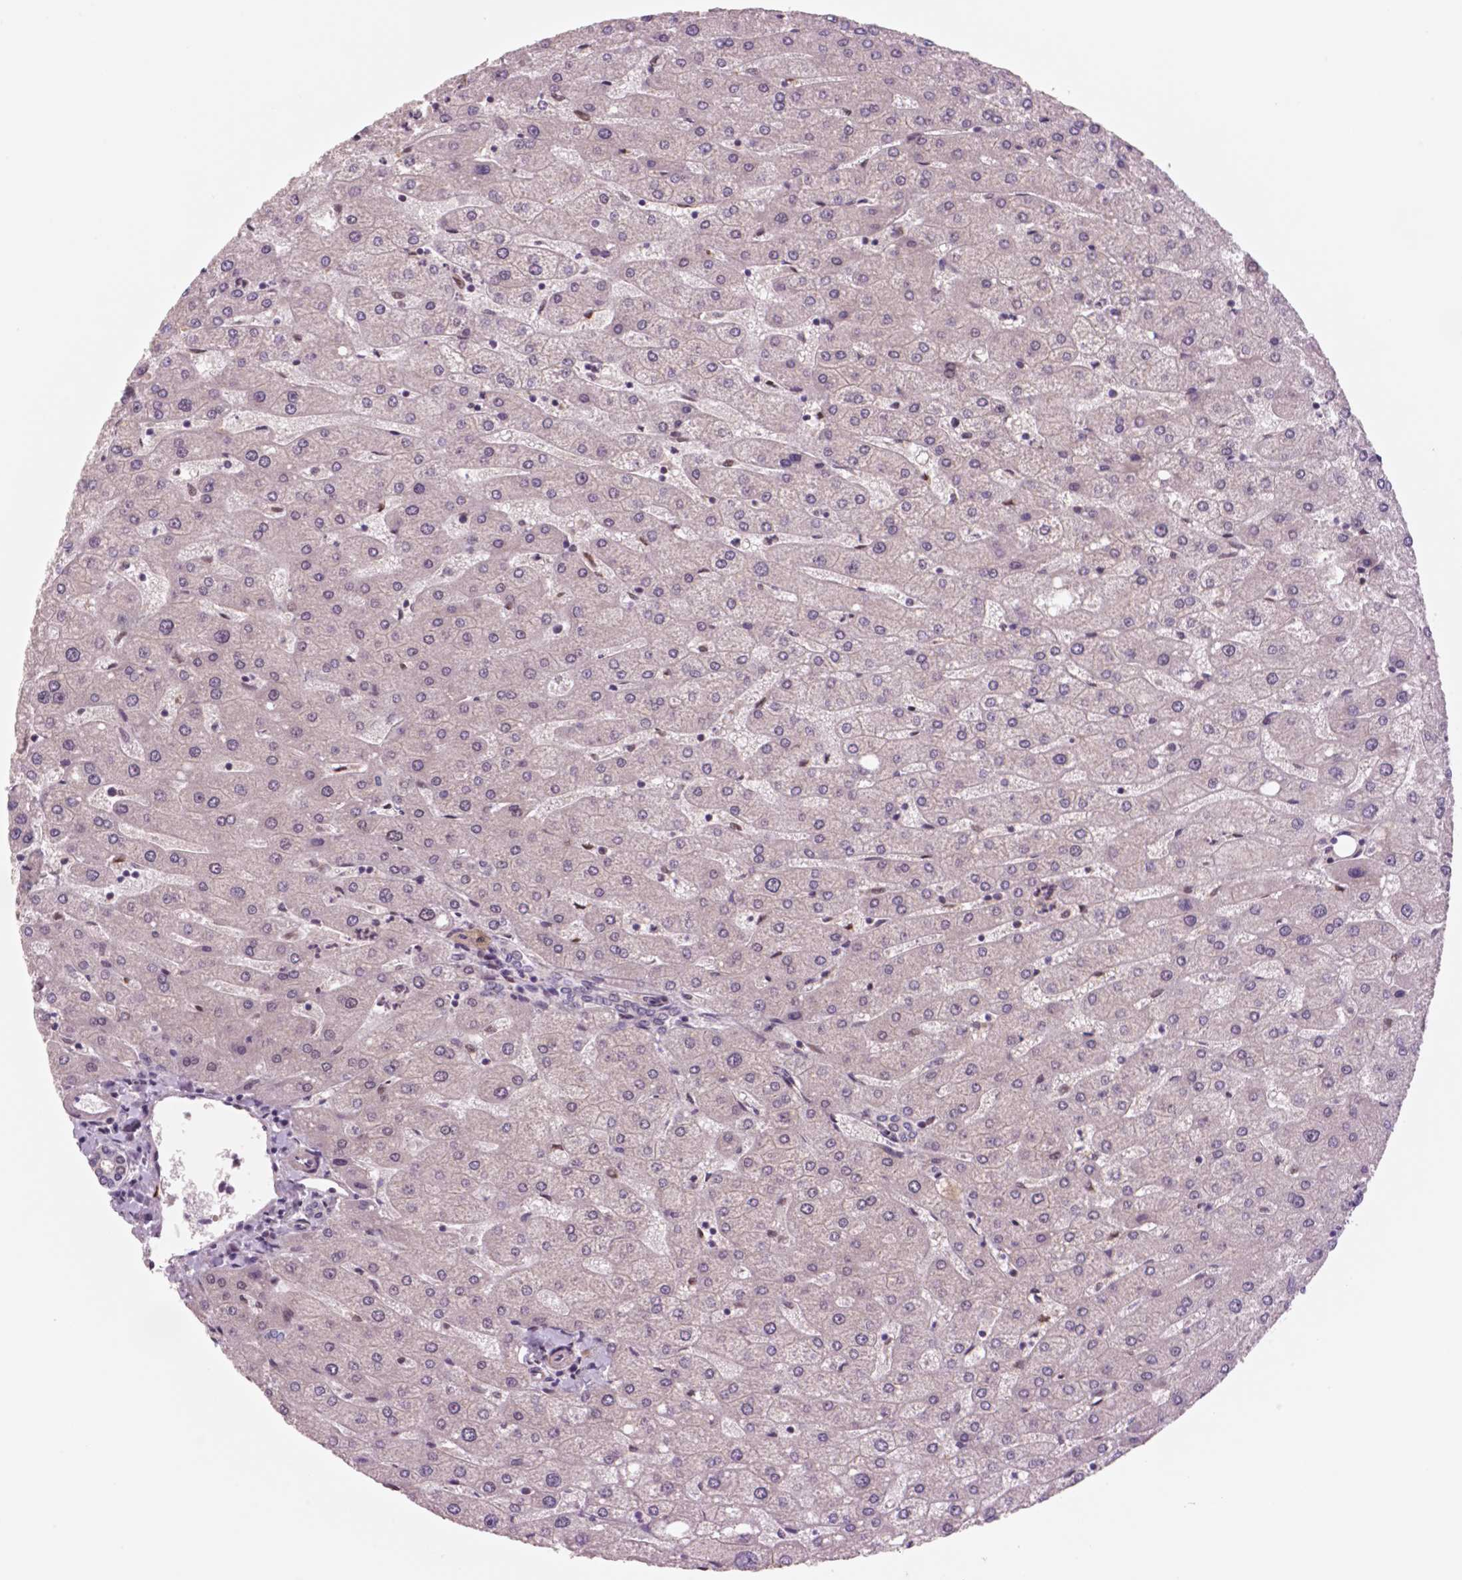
{"staining": {"intensity": "negative", "quantity": "none", "location": "none"}, "tissue": "liver", "cell_type": "Cholangiocytes", "image_type": "normal", "snomed": [{"axis": "morphology", "description": "Normal tissue, NOS"}, {"axis": "topography", "description": "Liver"}], "caption": "High magnification brightfield microscopy of unremarkable liver stained with DAB (3,3'-diaminobenzidine) (brown) and counterstained with hematoxylin (blue): cholangiocytes show no significant expression. (IHC, brightfield microscopy, high magnification).", "gene": "STAT3", "patient": {"sex": "male", "age": 67}}